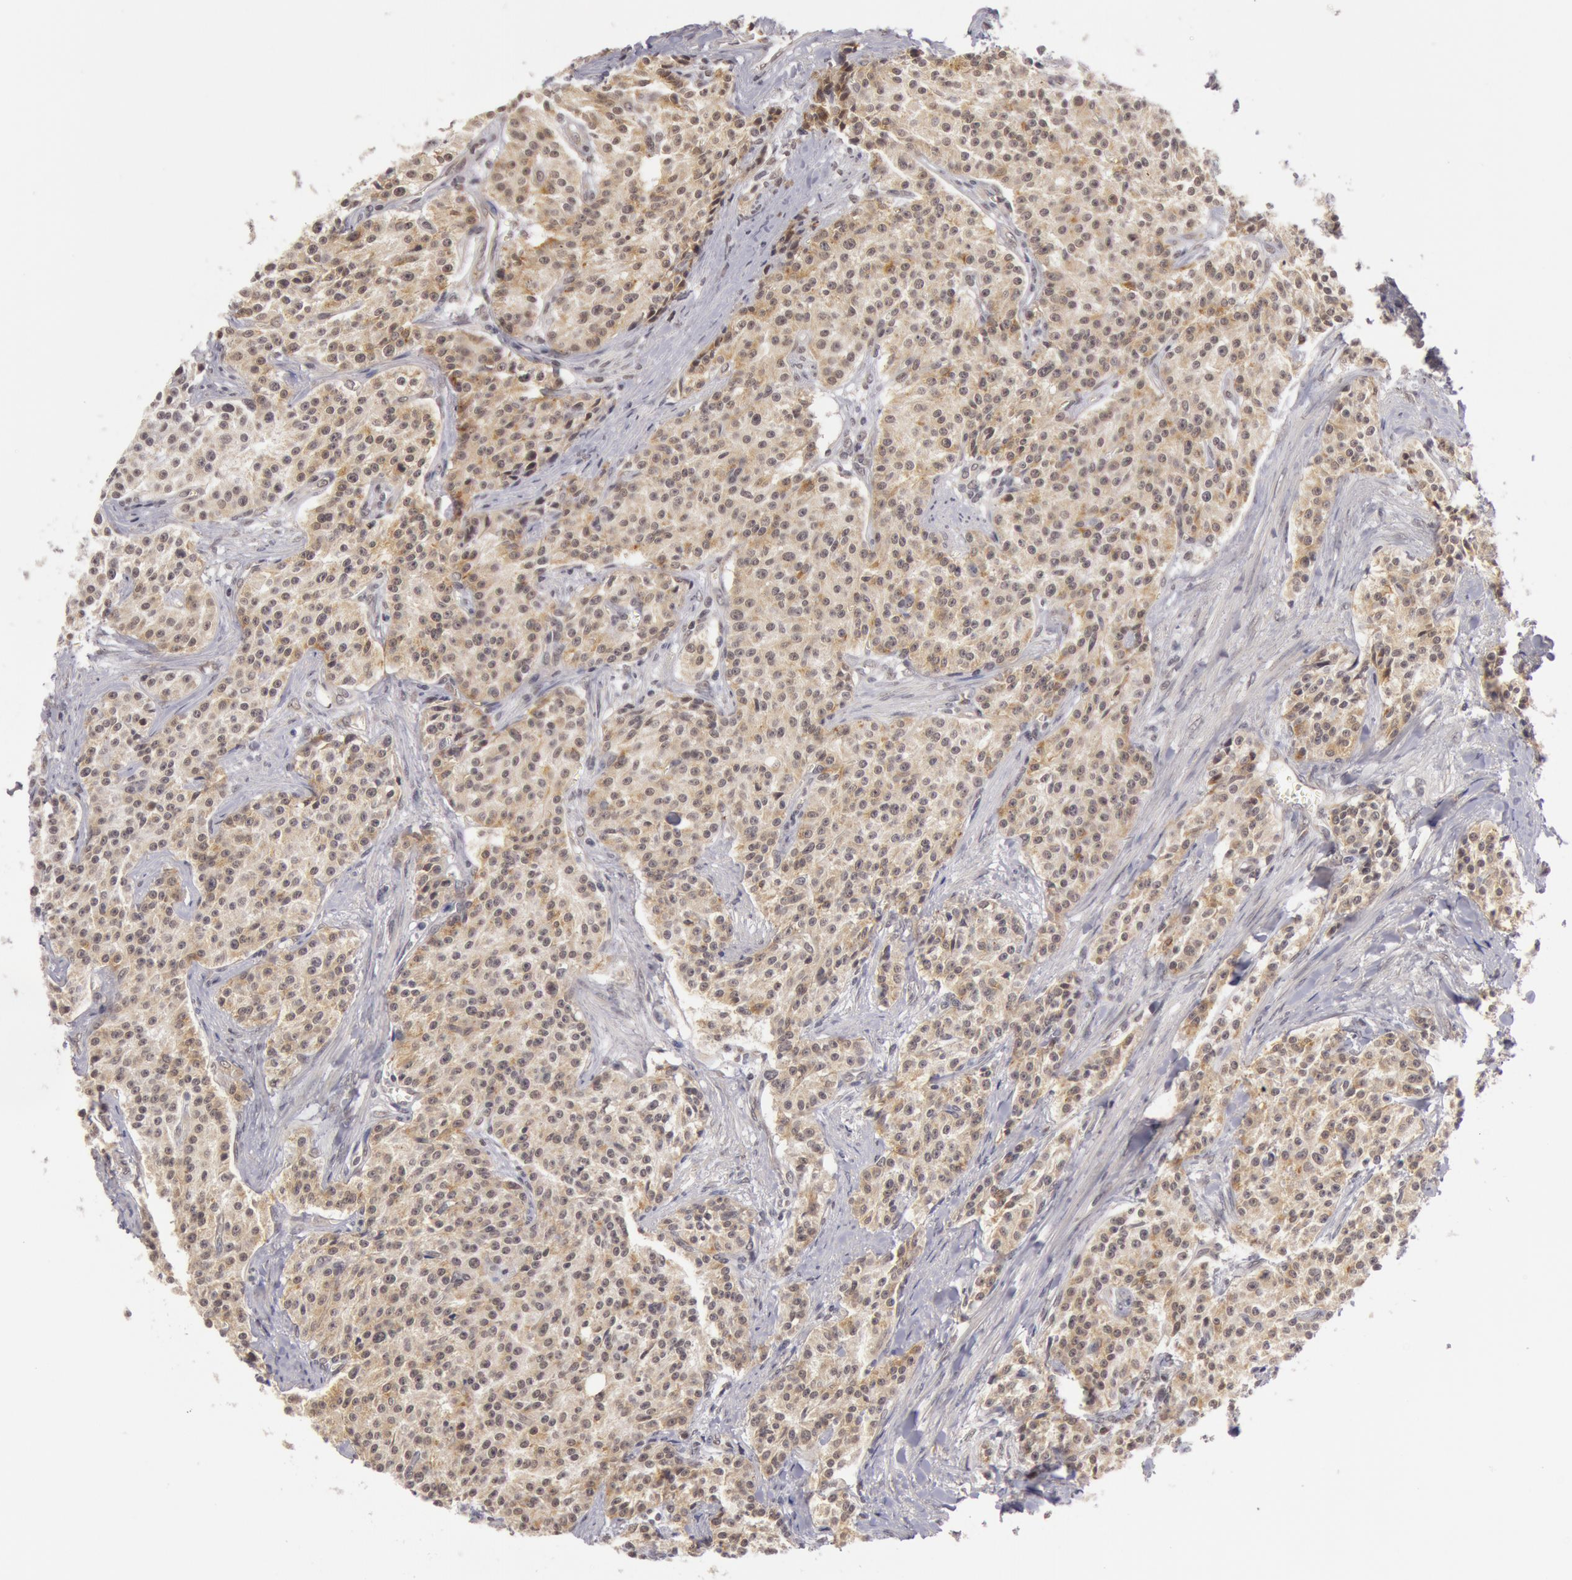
{"staining": {"intensity": "weak", "quantity": "25%-75%", "location": "cytoplasmic/membranous"}, "tissue": "carcinoid", "cell_type": "Tumor cells", "image_type": "cancer", "snomed": [{"axis": "morphology", "description": "Carcinoid, malignant, NOS"}, {"axis": "topography", "description": "Stomach"}], "caption": "IHC micrograph of neoplastic tissue: carcinoid (malignant) stained using immunohistochemistry (IHC) displays low levels of weak protein expression localized specifically in the cytoplasmic/membranous of tumor cells, appearing as a cytoplasmic/membranous brown color.", "gene": "SYTL4", "patient": {"sex": "female", "age": 76}}